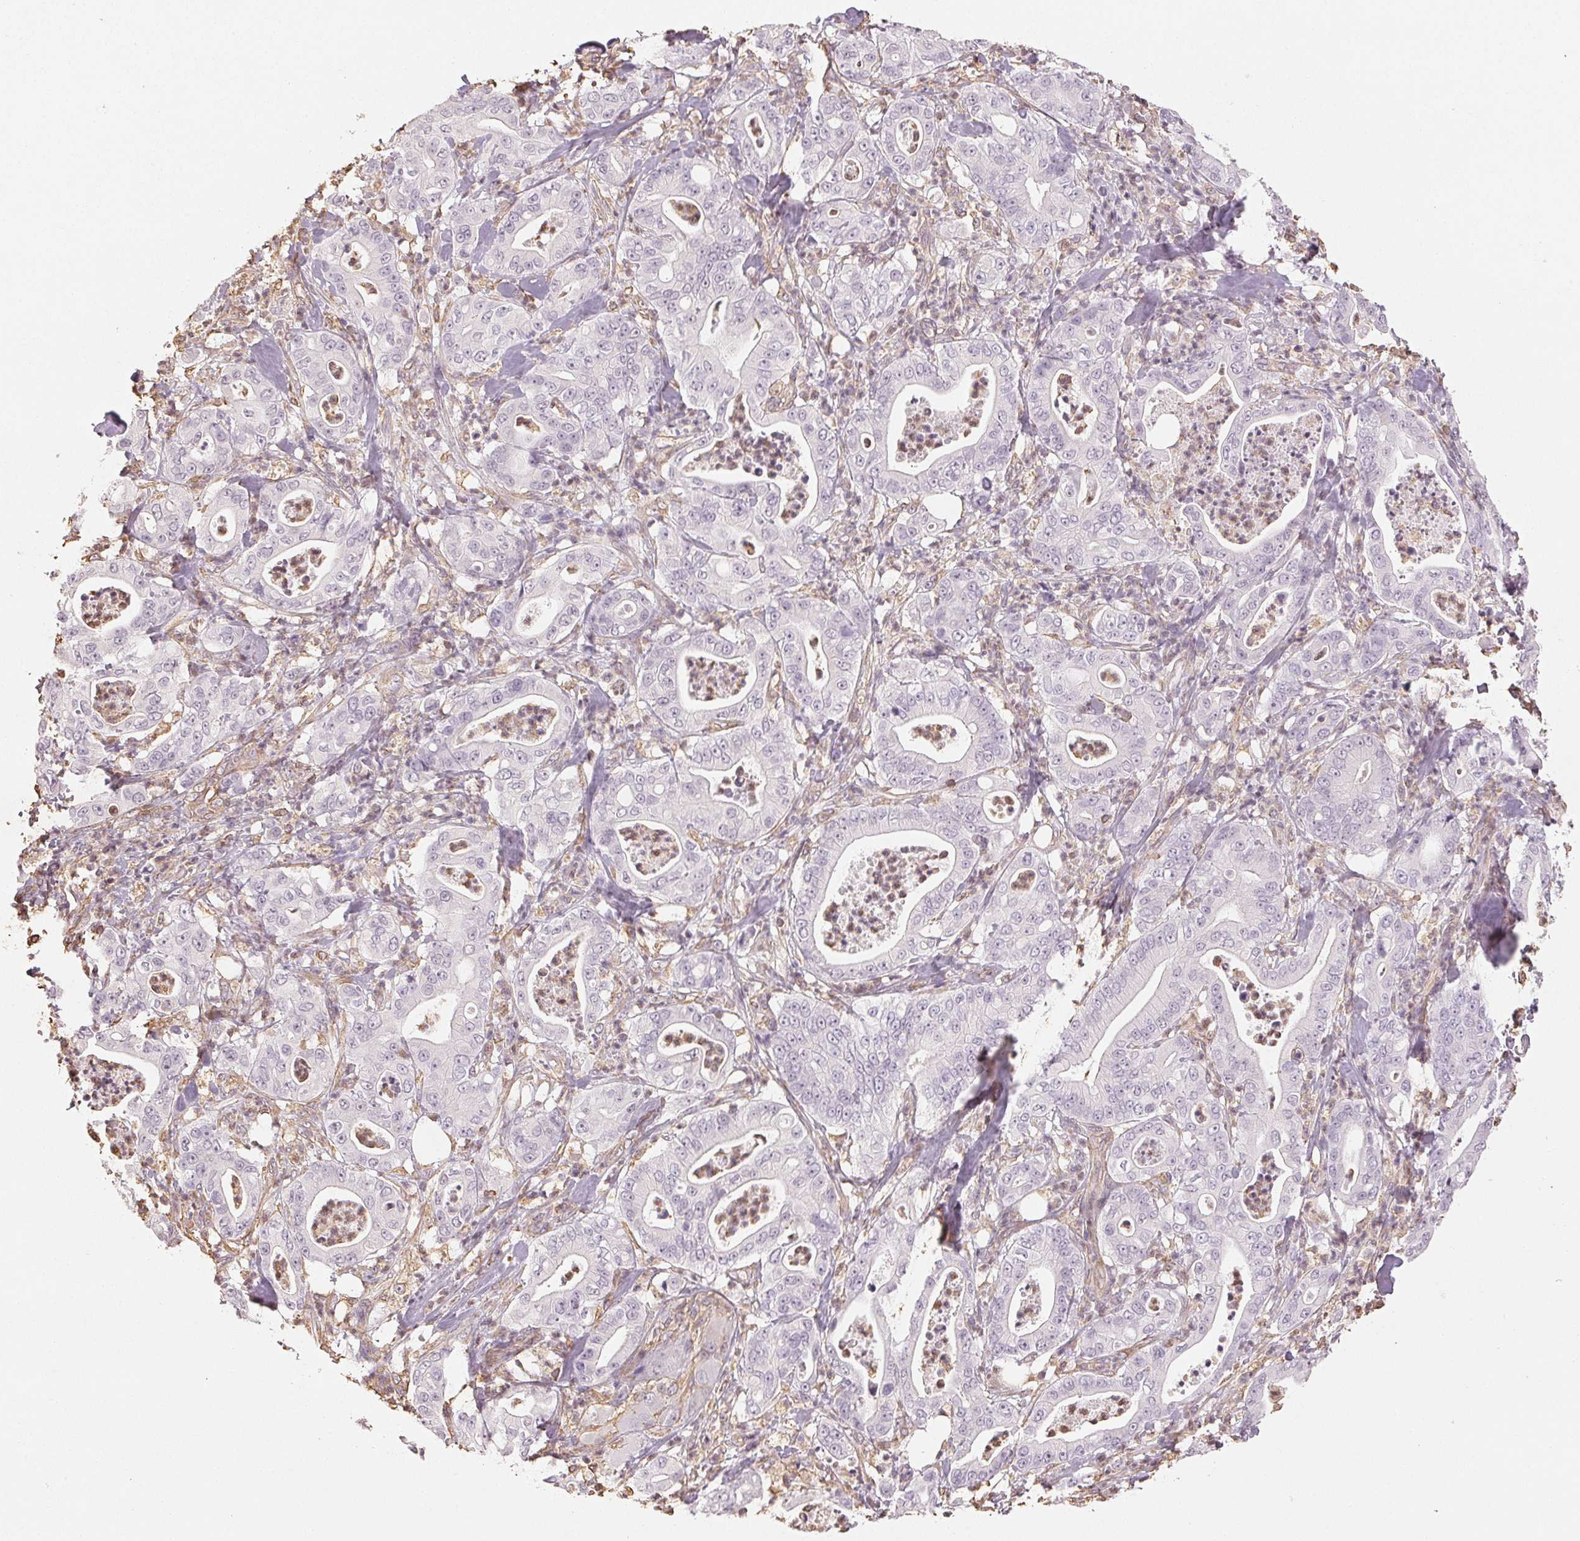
{"staining": {"intensity": "negative", "quantity": "none", "location": "none"}, "tissue": "pancreatic cancer", "cell_type": "Tumor cells", "image_type": "cancer", "snomed": [{"axis": "morphology", "description": "Adenocarcinoma, NOS"}, {"axis": "topography", "description": "Pancreas"}], "caption": "A photomicrograph of human pancreatic adenocarcinoma is negative for staining in tumor cells.", "gene": "COL7A1", "patient": {"sex": "male", "age": 71}}